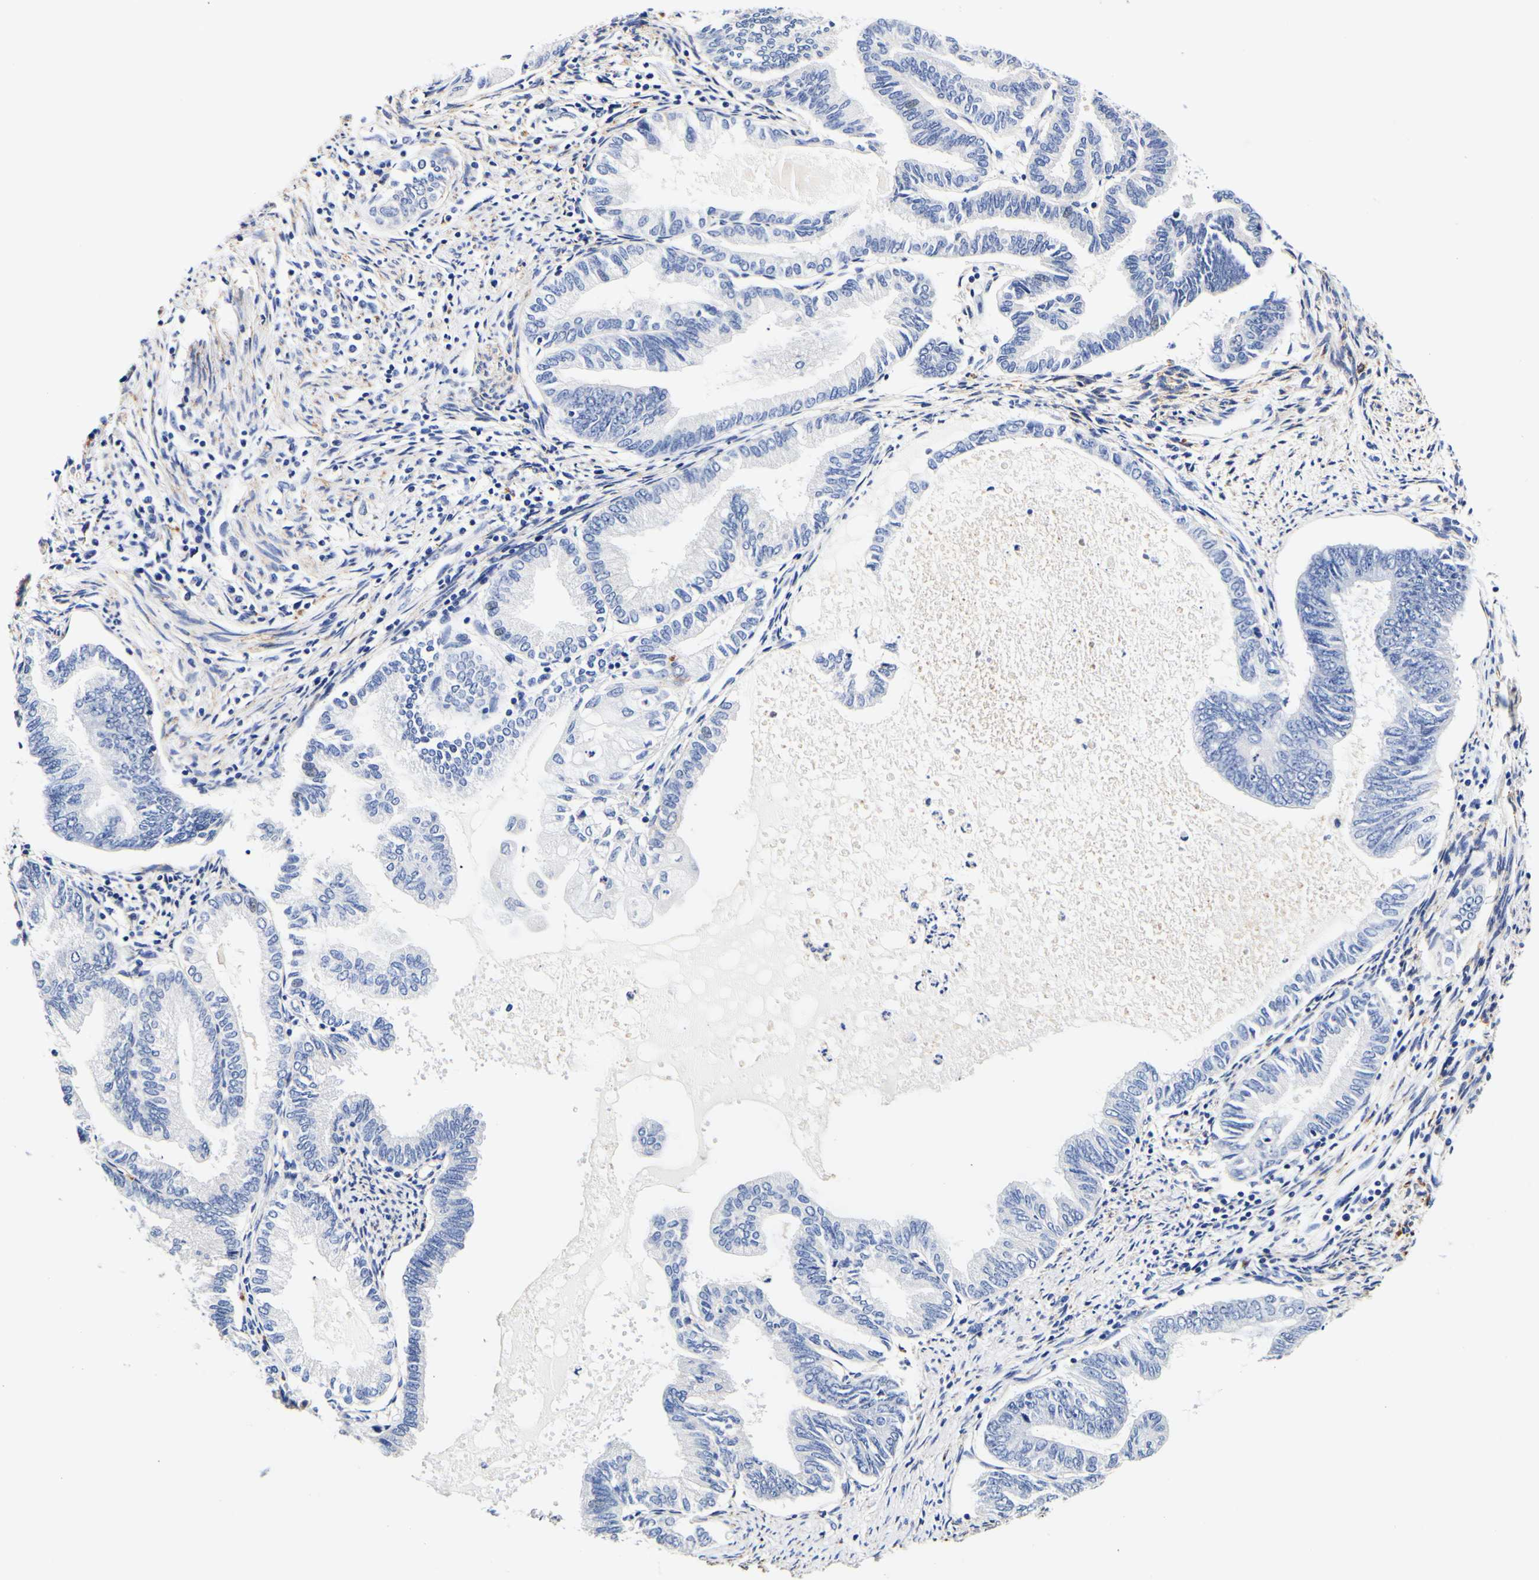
{"staining": {"intensity": "negative", "quantity": "none", "location": "none"}, "tissue": "endometrial cancer", "cell_type": "Tumor cells", "image_type": "cancer", "snomed": [{"axis": "morphology", "description": "Adenocarcinoma, NOS"}, {"axis": "topography", "description": "Endometrium"}], "caption": "This is an IHC image of adenocarcinoma (endometrial). There is no positivity in tumor cells.", "gene": "CAMK4", "patient": {"sex": "female", "age": 86}}